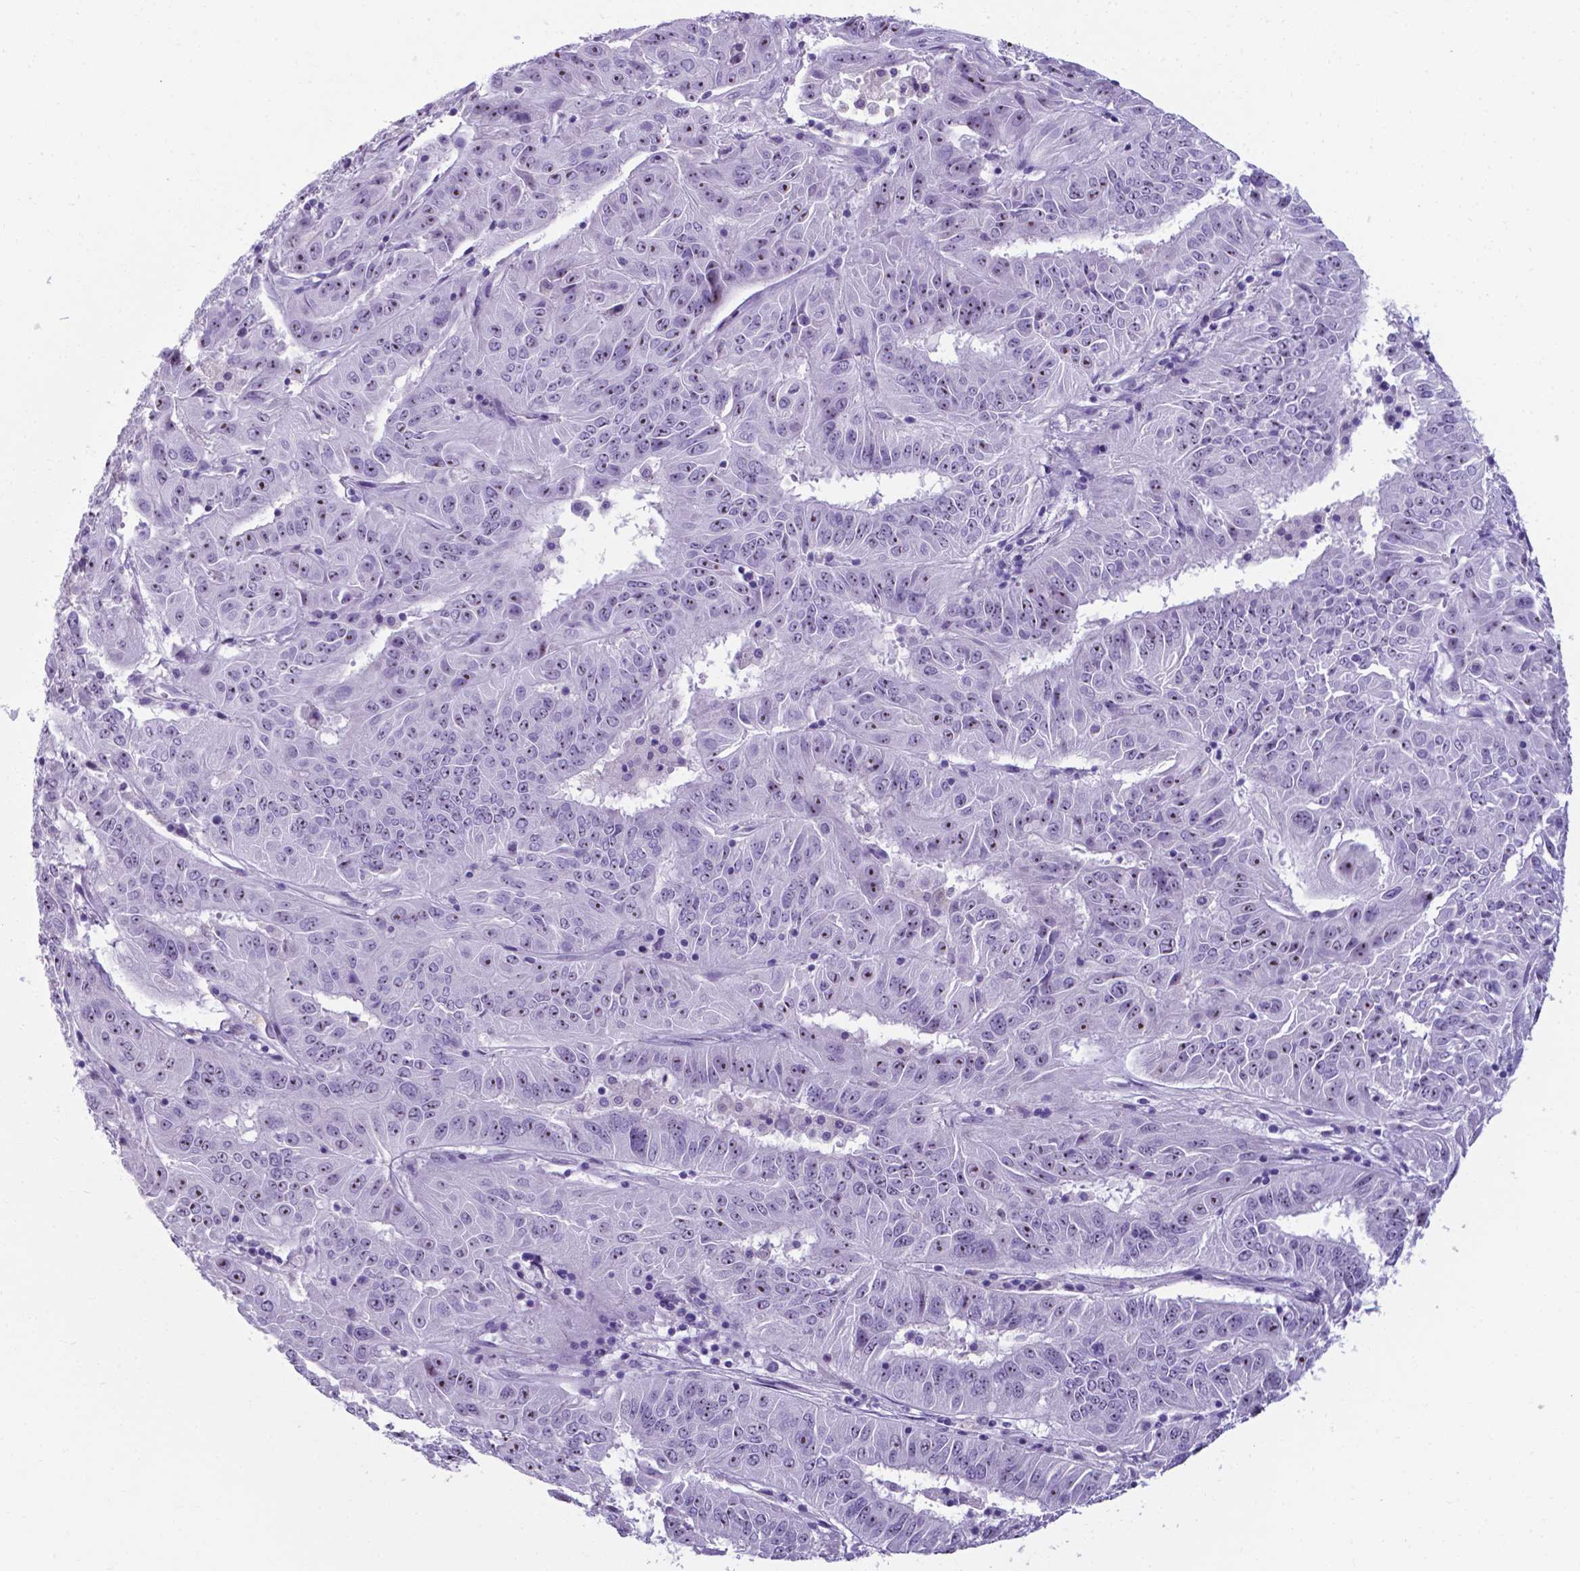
{"staining": {"intensity": "moderate", "quantity": ">75%", "location": "nuclear"}, "tissue": "pancreatic cancer", "cell_type": "Tumor cells", "image_type": "cancer", "snomed": [{"axis": "morphology", "description": "Adenocarcinoma, NOS"}, {"axis": "topography", "description": "Pancreas"}], "caption": "This histopathology image displays IHC staining of human pancreatic cancer (adenocarcinoma), with medium moderate nuclear staining in about >75% of tumor cells.", "gene": "AP5B1", "patient": {"sex": "male", "age": 63}}